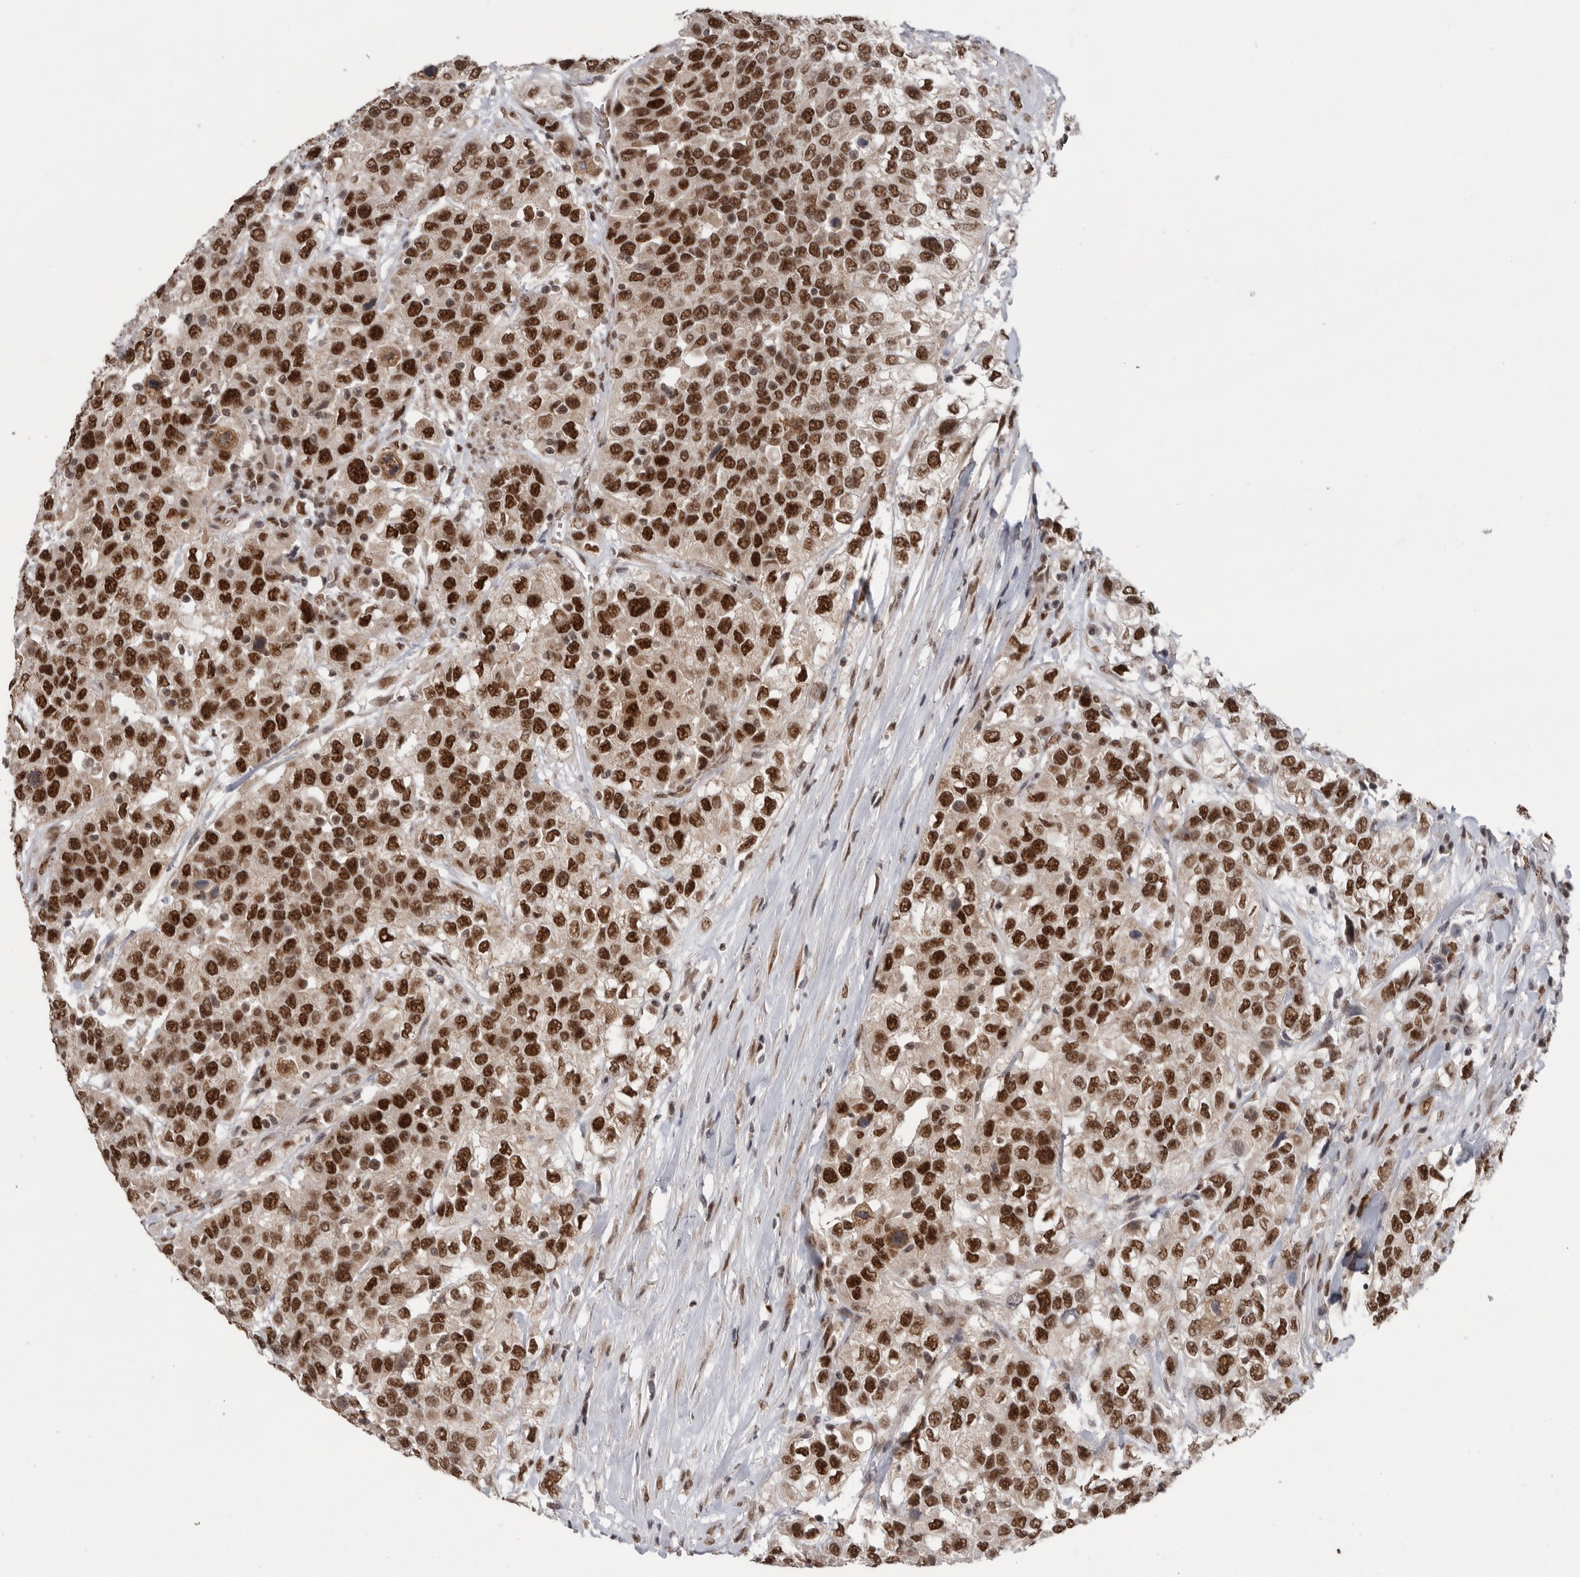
{"staining": {"intensity": "strong", "quantity": ">75%", "location": "cytoplasmic/membranous,nuclear"}, "tissue": "urothelial cancer", "cell_type": "Tumor cells", "image_type": "cancer", "snomed": [{"axis": "morphology", "description": "Urothelial carcinoma, High grade"}, {"axis": "topography", "description": "Urinary bladder"}], "caption": "This is an image of IHC staining of urothelial cancer, which shows strong expression in the cytoplasmic/membranous and nuclear of tumor cells.", "gene": "PPP1R10", "patient": {"sex": "female", "age": 80}}